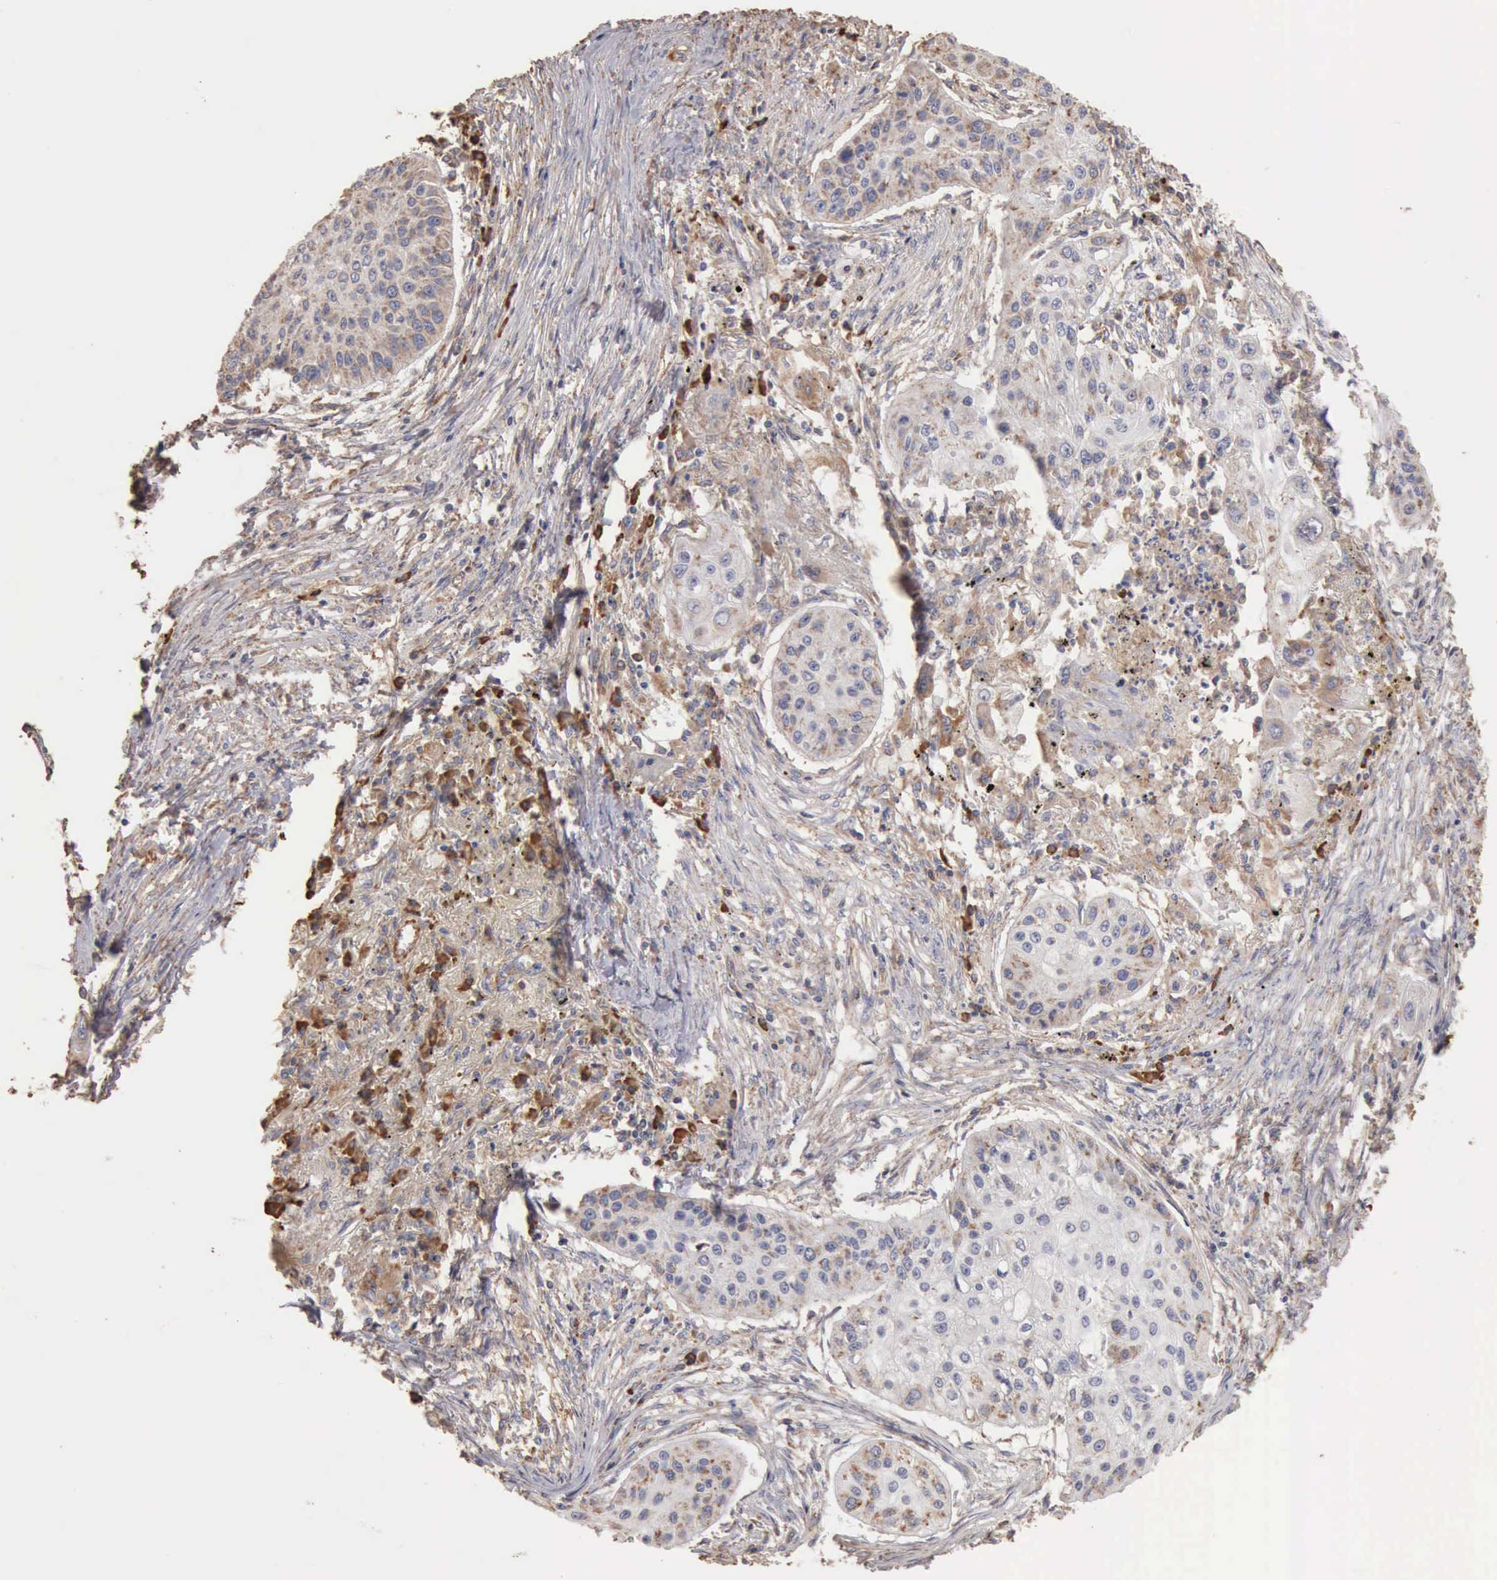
{"staining": {"intensity": "weak", "quantity": "<25%", "location": "cytoplasmic/membranous"}, "tissue": "lung cancer", "cell_type": "Tumor cells", "image_type": "cancer", "snomed": [{"axis": "morphology", "description": "Squamous cell carcinoma, NOS"}, {"axis": "topography", "description": "Lung"}], "caption": "Human squamous cell carcinoma (lung) stained for a protein using immunohistochemistry (IHC) demonstrates no staining in tumor cells.", "gene": "GPR101", "patient": {"sex": "male", "age": 71}}